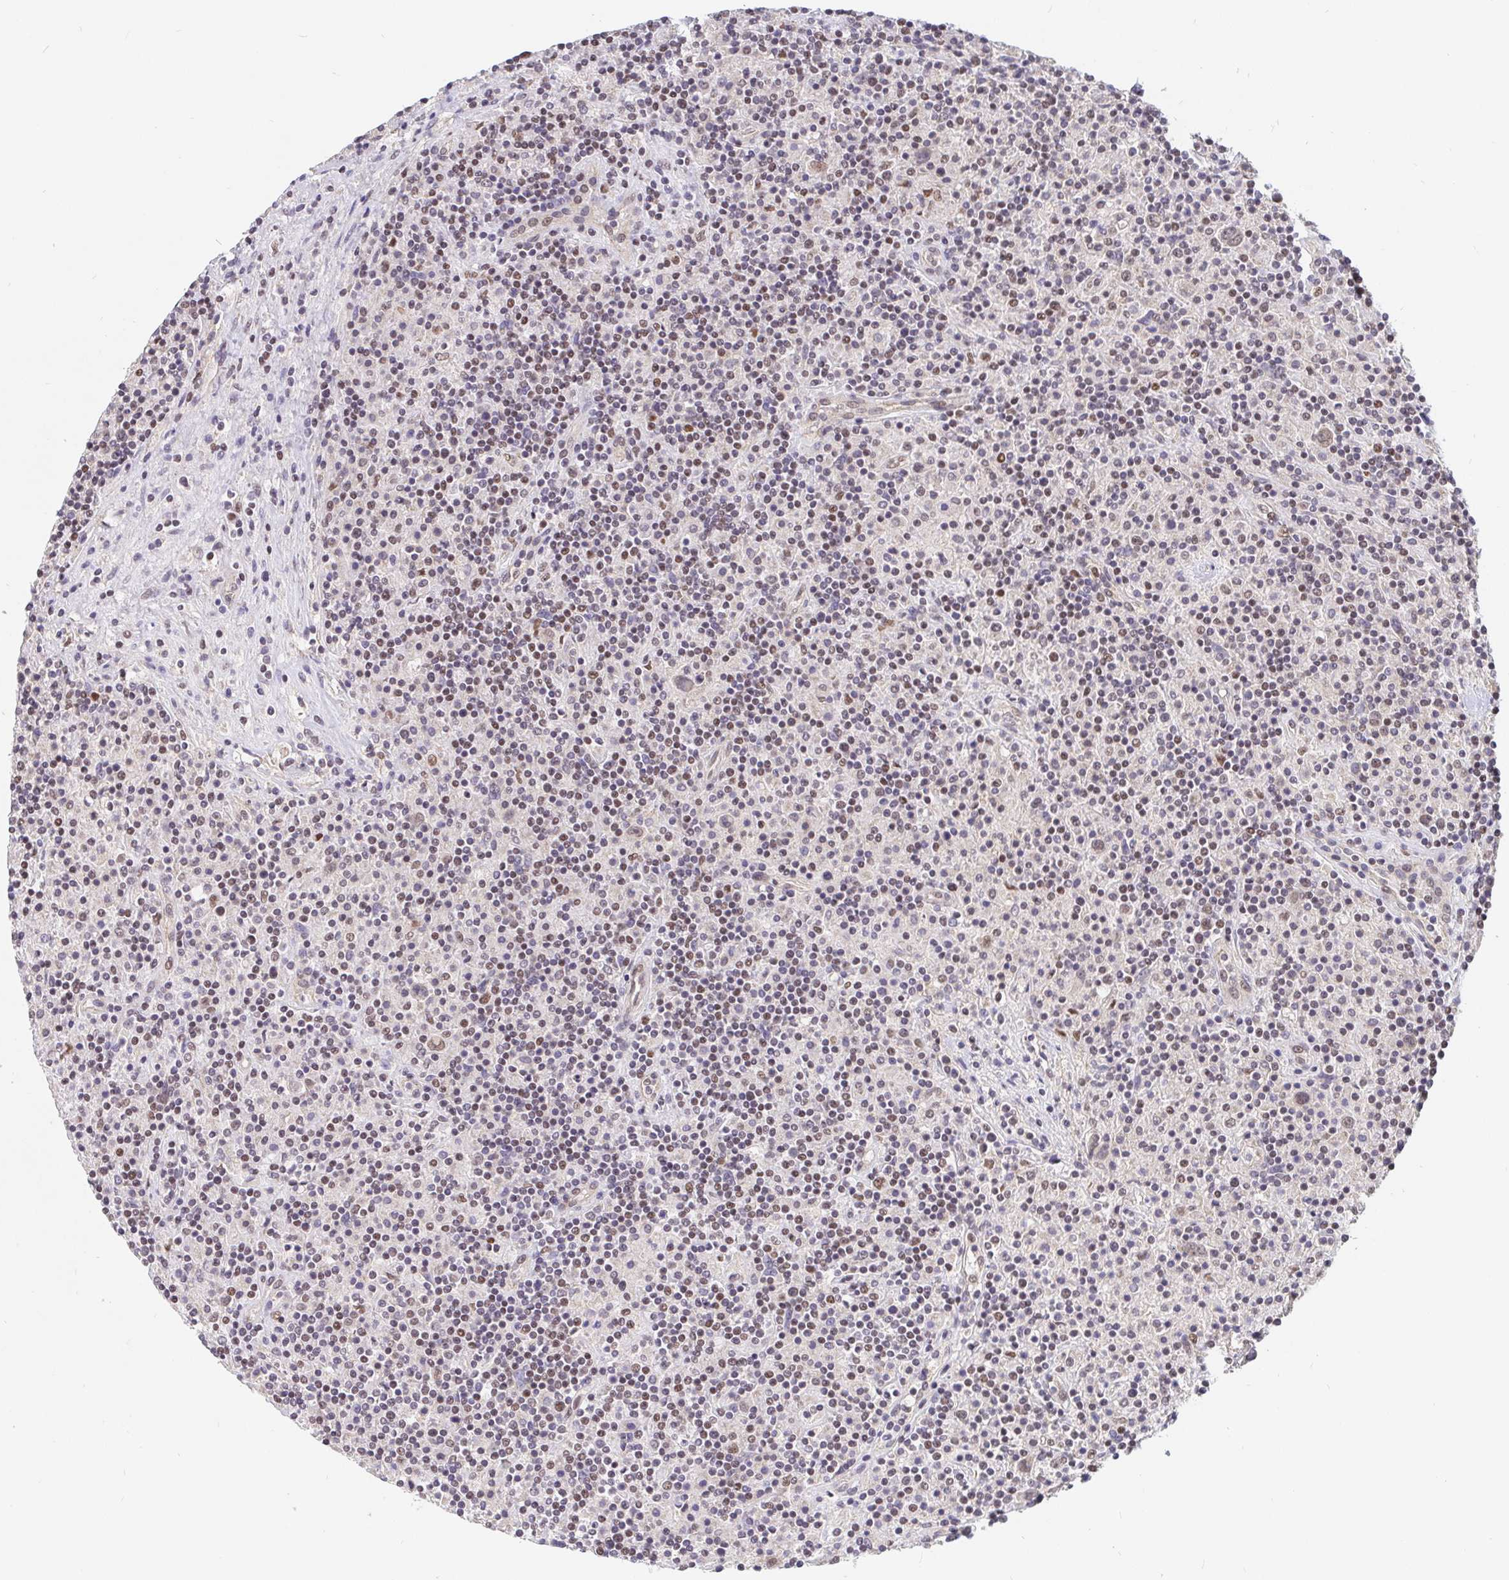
{"staining": {"intensity": "weak", "quantity": "25%-75%", "location": "nuclear"}, "tissue": "lymphoma", "cell_type": "Tumor cells", "image_type": "cancer", "snomed": [{"axis": "morphology", "description": "Hodgkin's disease, NOS"}, {"axis": "topography", "description": "Lymph node"}], "caption": "Tumor cells exhibit low levels of weak nuclear positivity in about 25%-75% of cells in lymphoma. Immunohistochemistry (ihc) stains the protein of interest in brown and the nuclei are stained blue.", "gene": "POU2F1", "patient": {"sex": "male", "age": 70}}